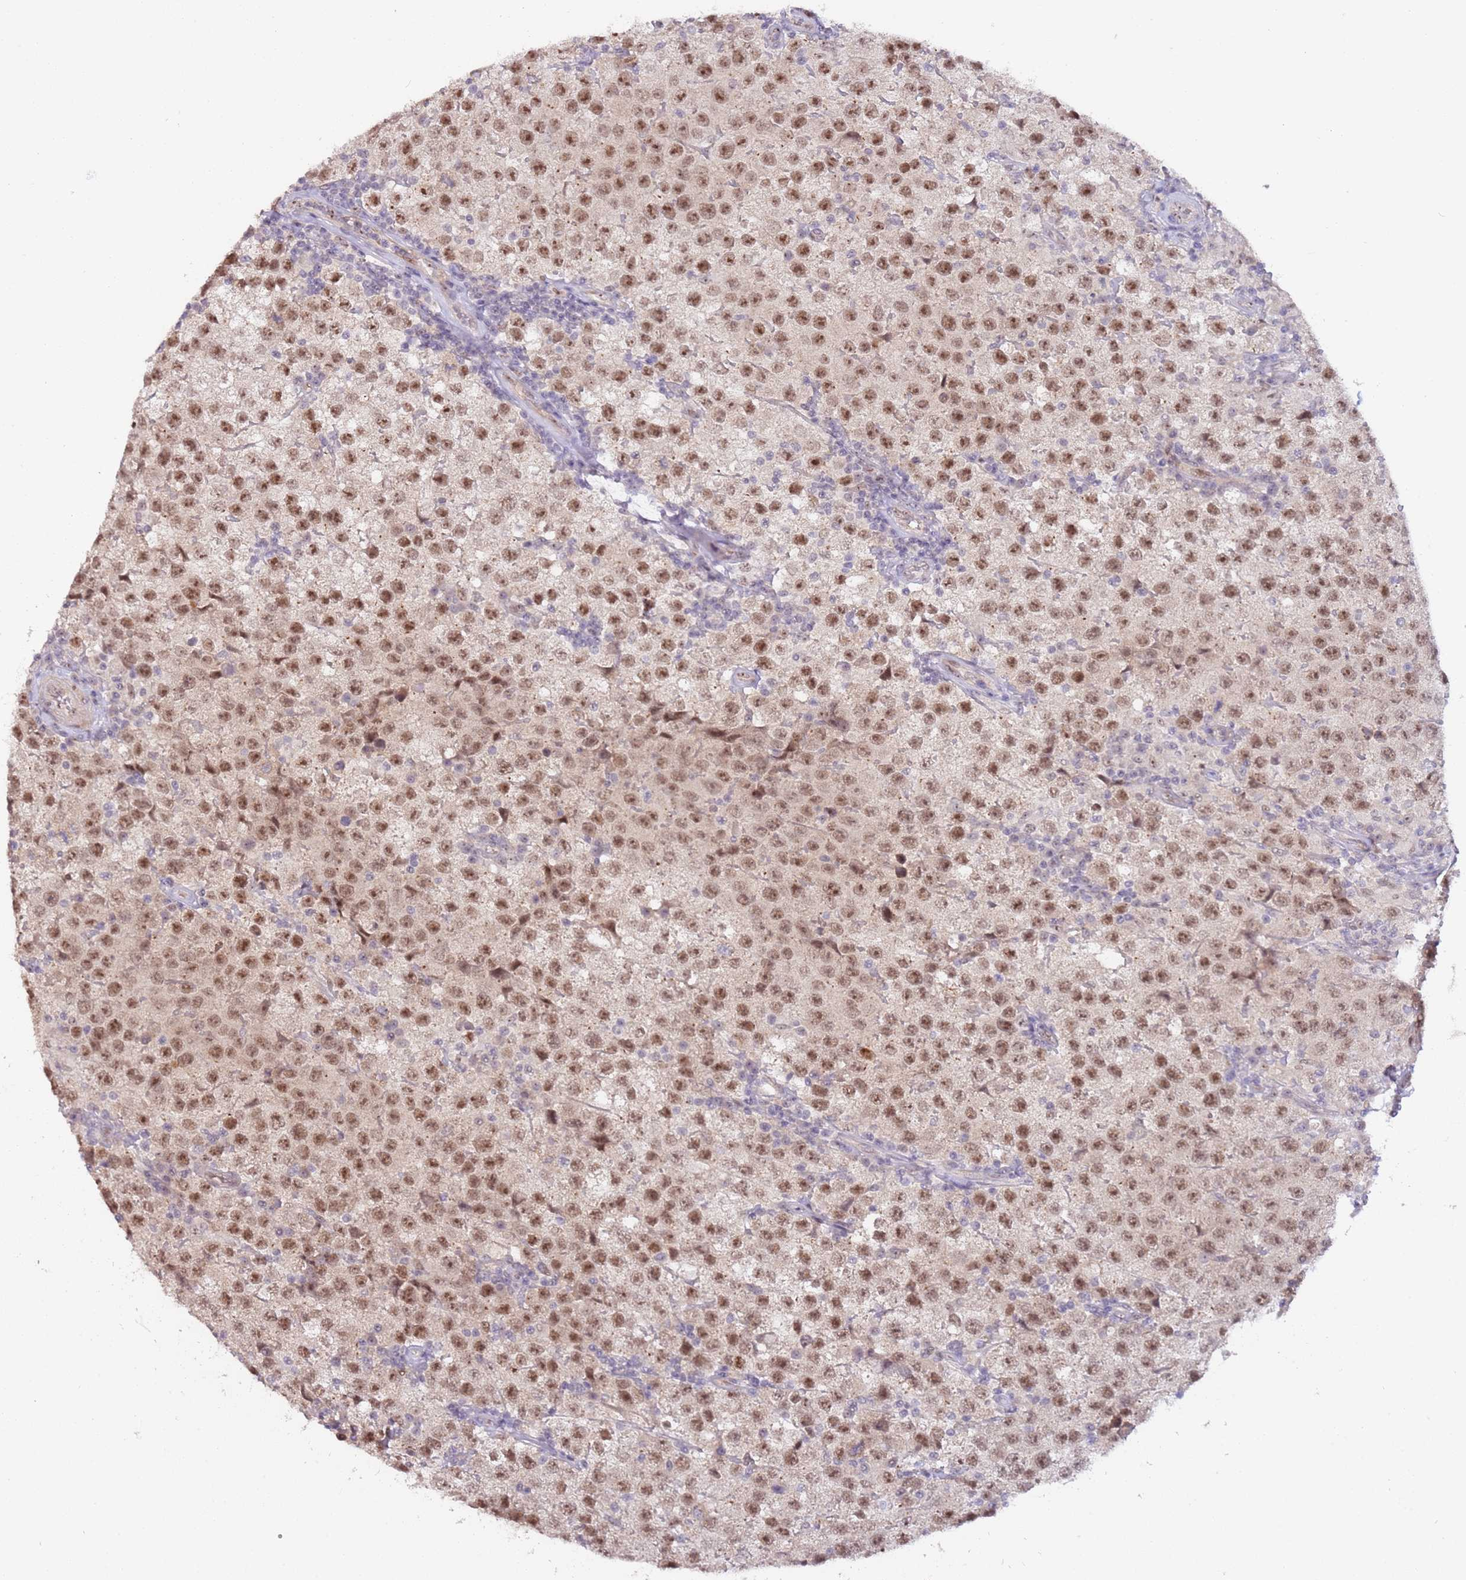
{"staining": {"intensity": "moderate", "quantity": ">75%", "location": "nuclear"}, "tissue": "testis cancer", "cell_type": "Tumor cells", "image_type": "cancer", "snomed": [{"axis": "morphology", "description": "Seminoma, NOS"}, {"axis": "morphology", "description": "Carcinoma, Embryonal, NOS"}, {"axis": "topography", "description": "Testis"}], "caption": "DAB (3,3'-diaminobenzidine) immunohistochemical staining of human testis cancer (seminoma) displays moderate nuclear protein positivity in about >75% of tumor cells.", "gene": "LGALSL", "patient": {"sex": "male", "age": 41}}